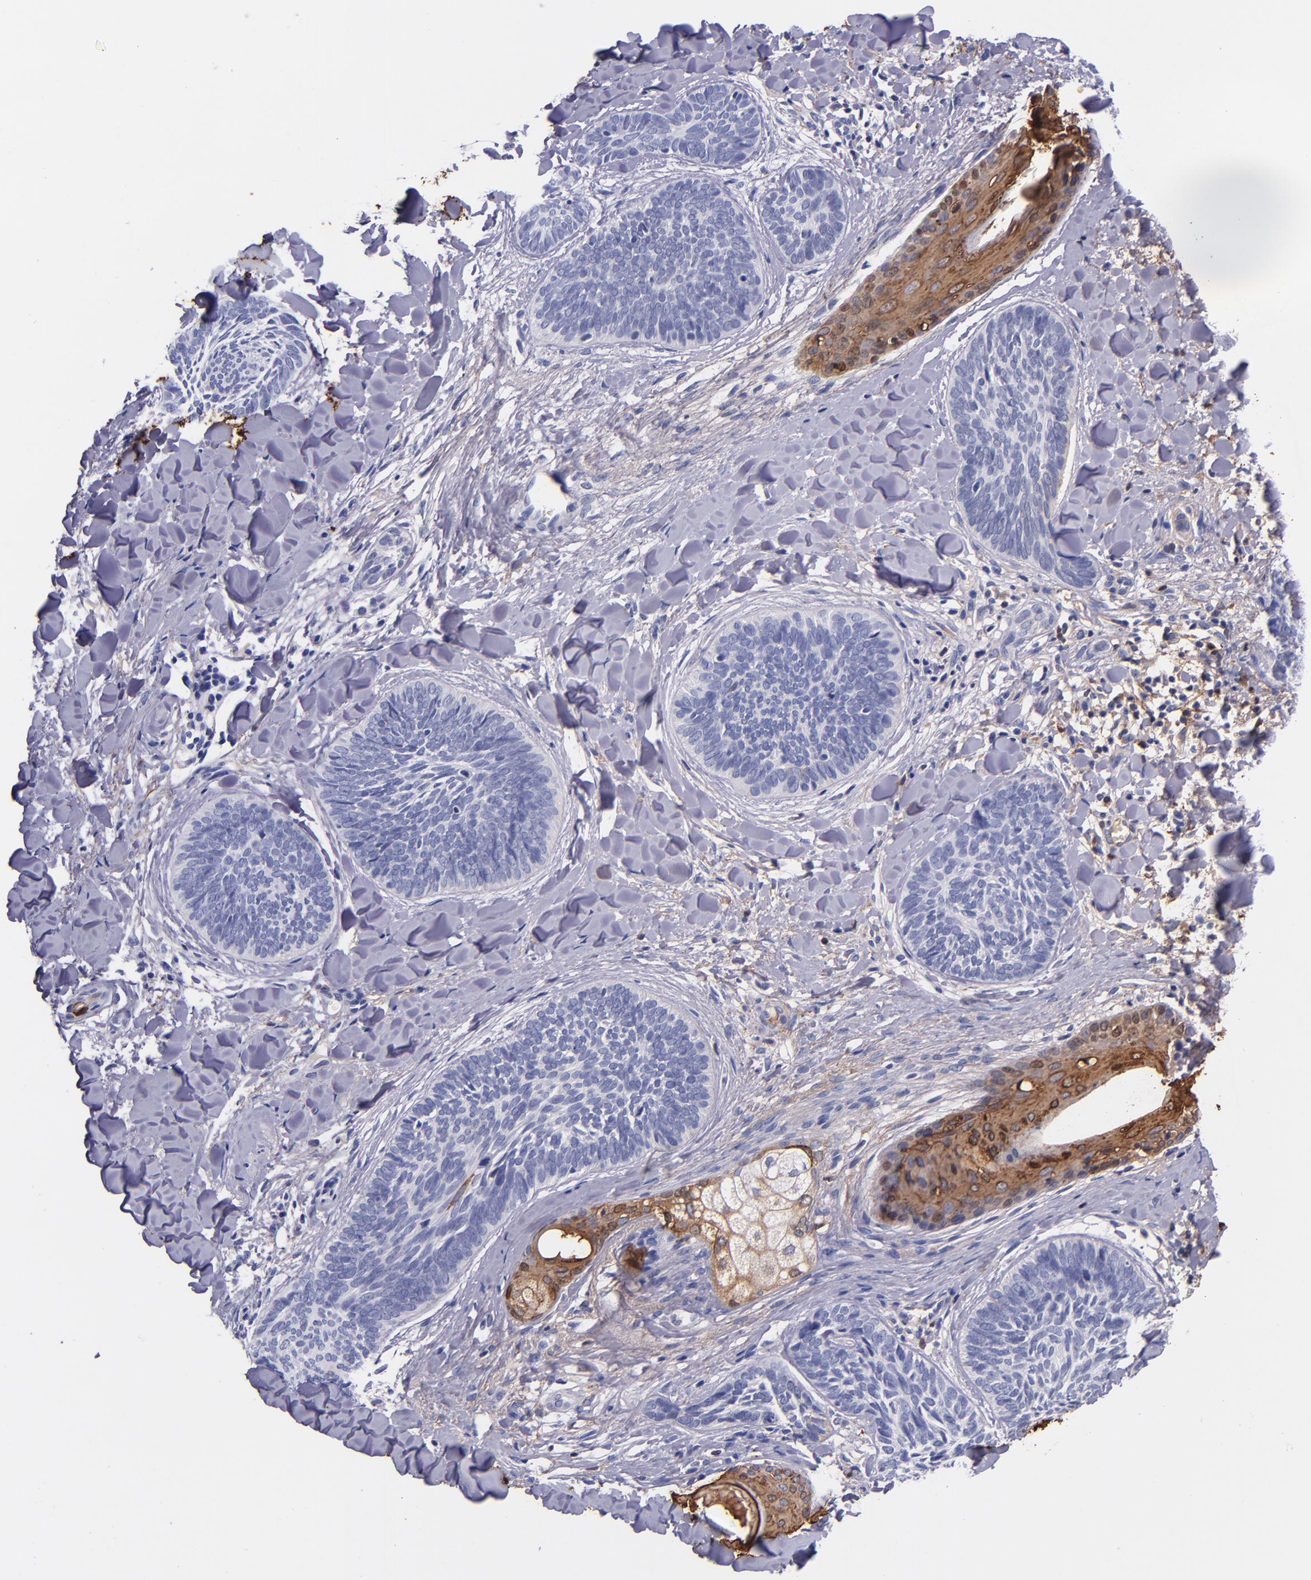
{"staining": {"intensity": "negative", "quantity": "none", "location": "none"}, "tissue": "skin cancer", "cell_type": "Tumor cells", "image_type": "cancer", "snomed": [{"axis": "morphology", "description": "Basal cell carcinoma"}, {"axis": "topography", "description": "Skin"}], "caption": "The photomicrograph reveals no staining of tumor cells in basal cell carcinoma (skin).", "gene": "IVL", "patient": {"sex": "female", "age": 81}}